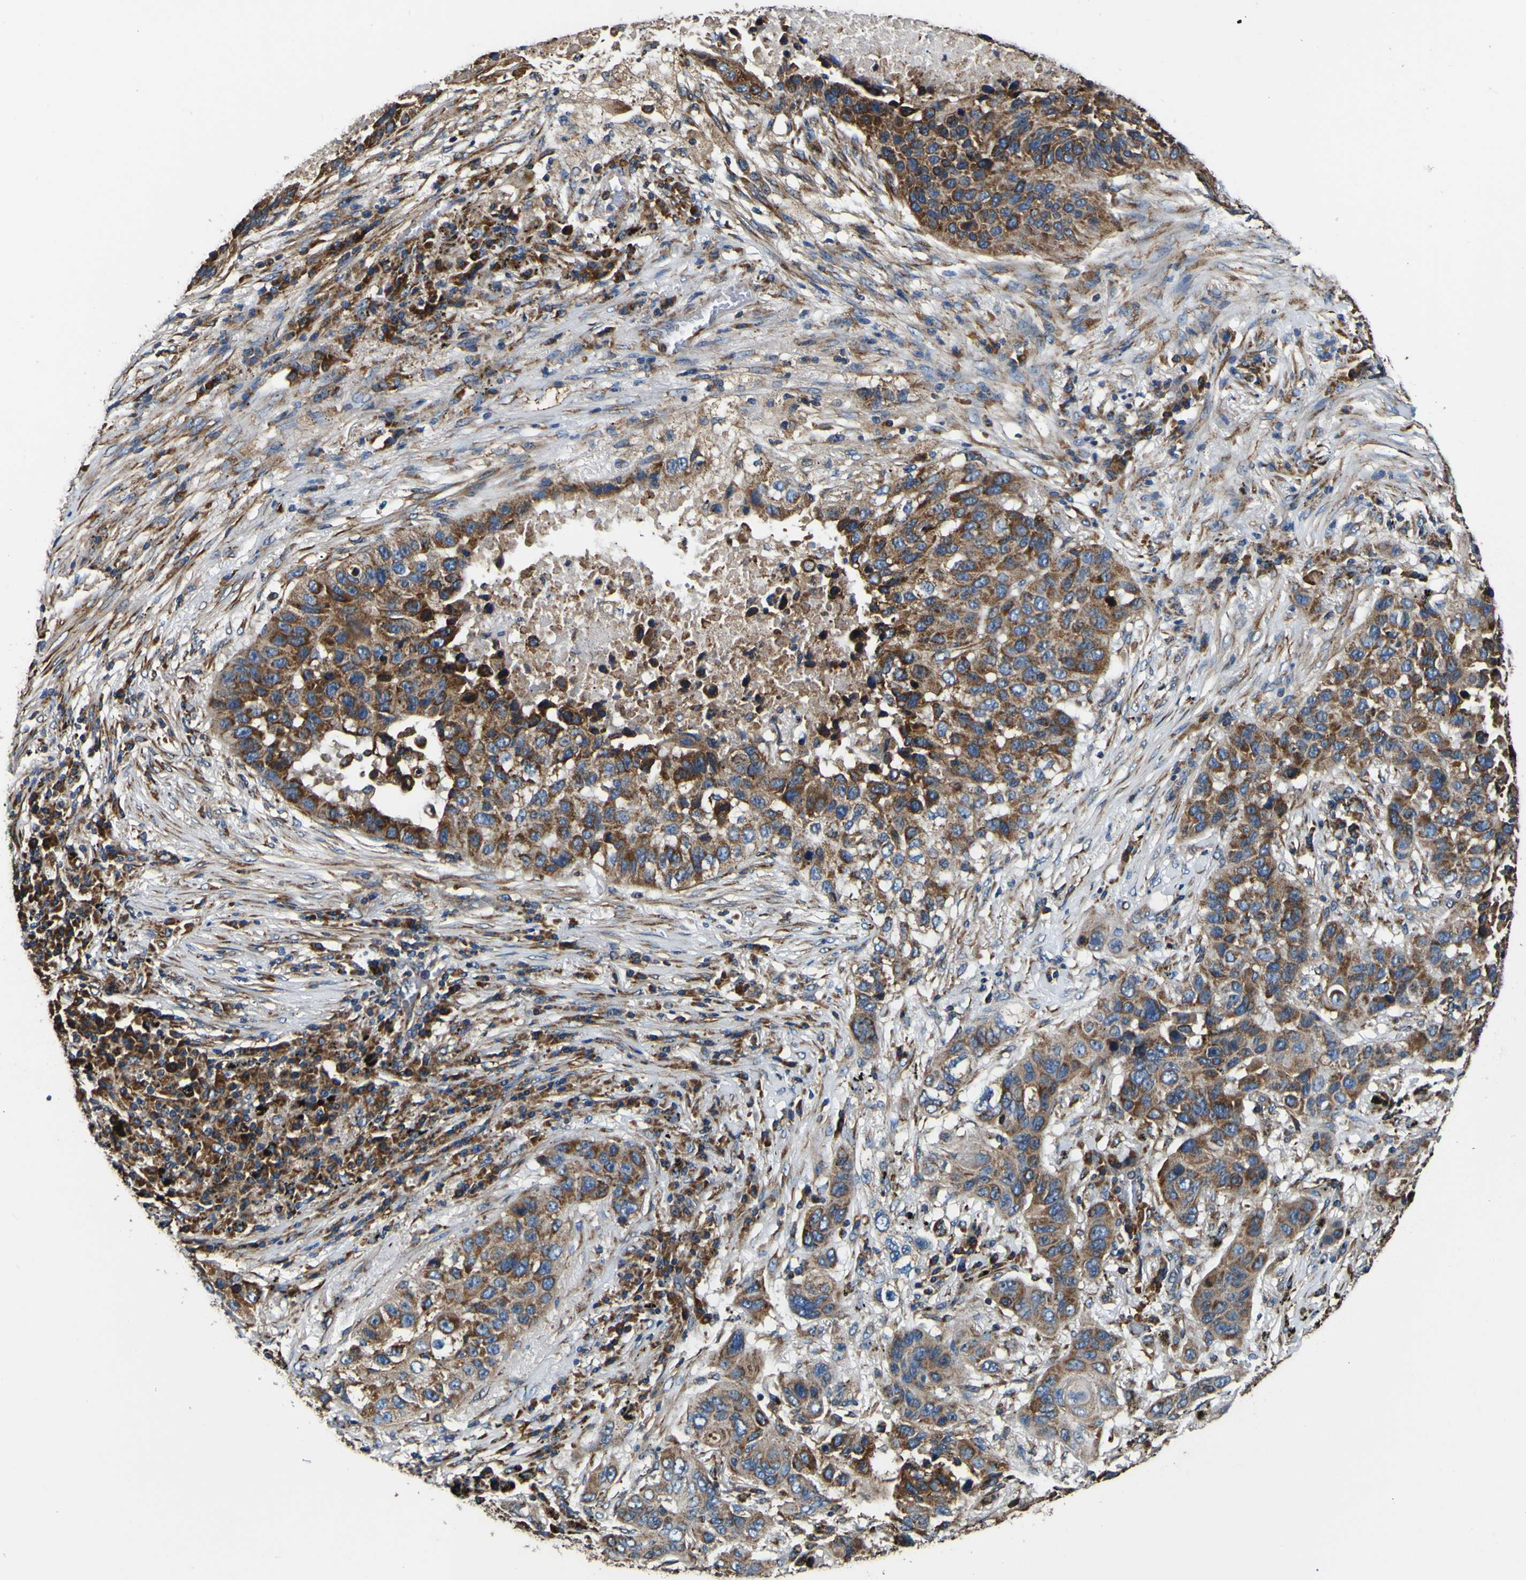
{"staining": {"intensity": "moderate", "quantity": ">75%", "location": "cytoplasmic/membranous"}, "tissue": "lung cancer", "cell_type": "Tumor cells", "image_type": "cancer", "snomed": [{"axis": "morphology", "description": "Squamous cell carcinoma, NOS"}, {"axis": "topography", "description": "Lung"}], "caption": "Tumor cells display medium levels of moderate cytoplasmic/membranous staining in approximately >75% of cells in lung cancer.", "gene": "INPP5A", "patient": {"sex": "male", "age": 57}}